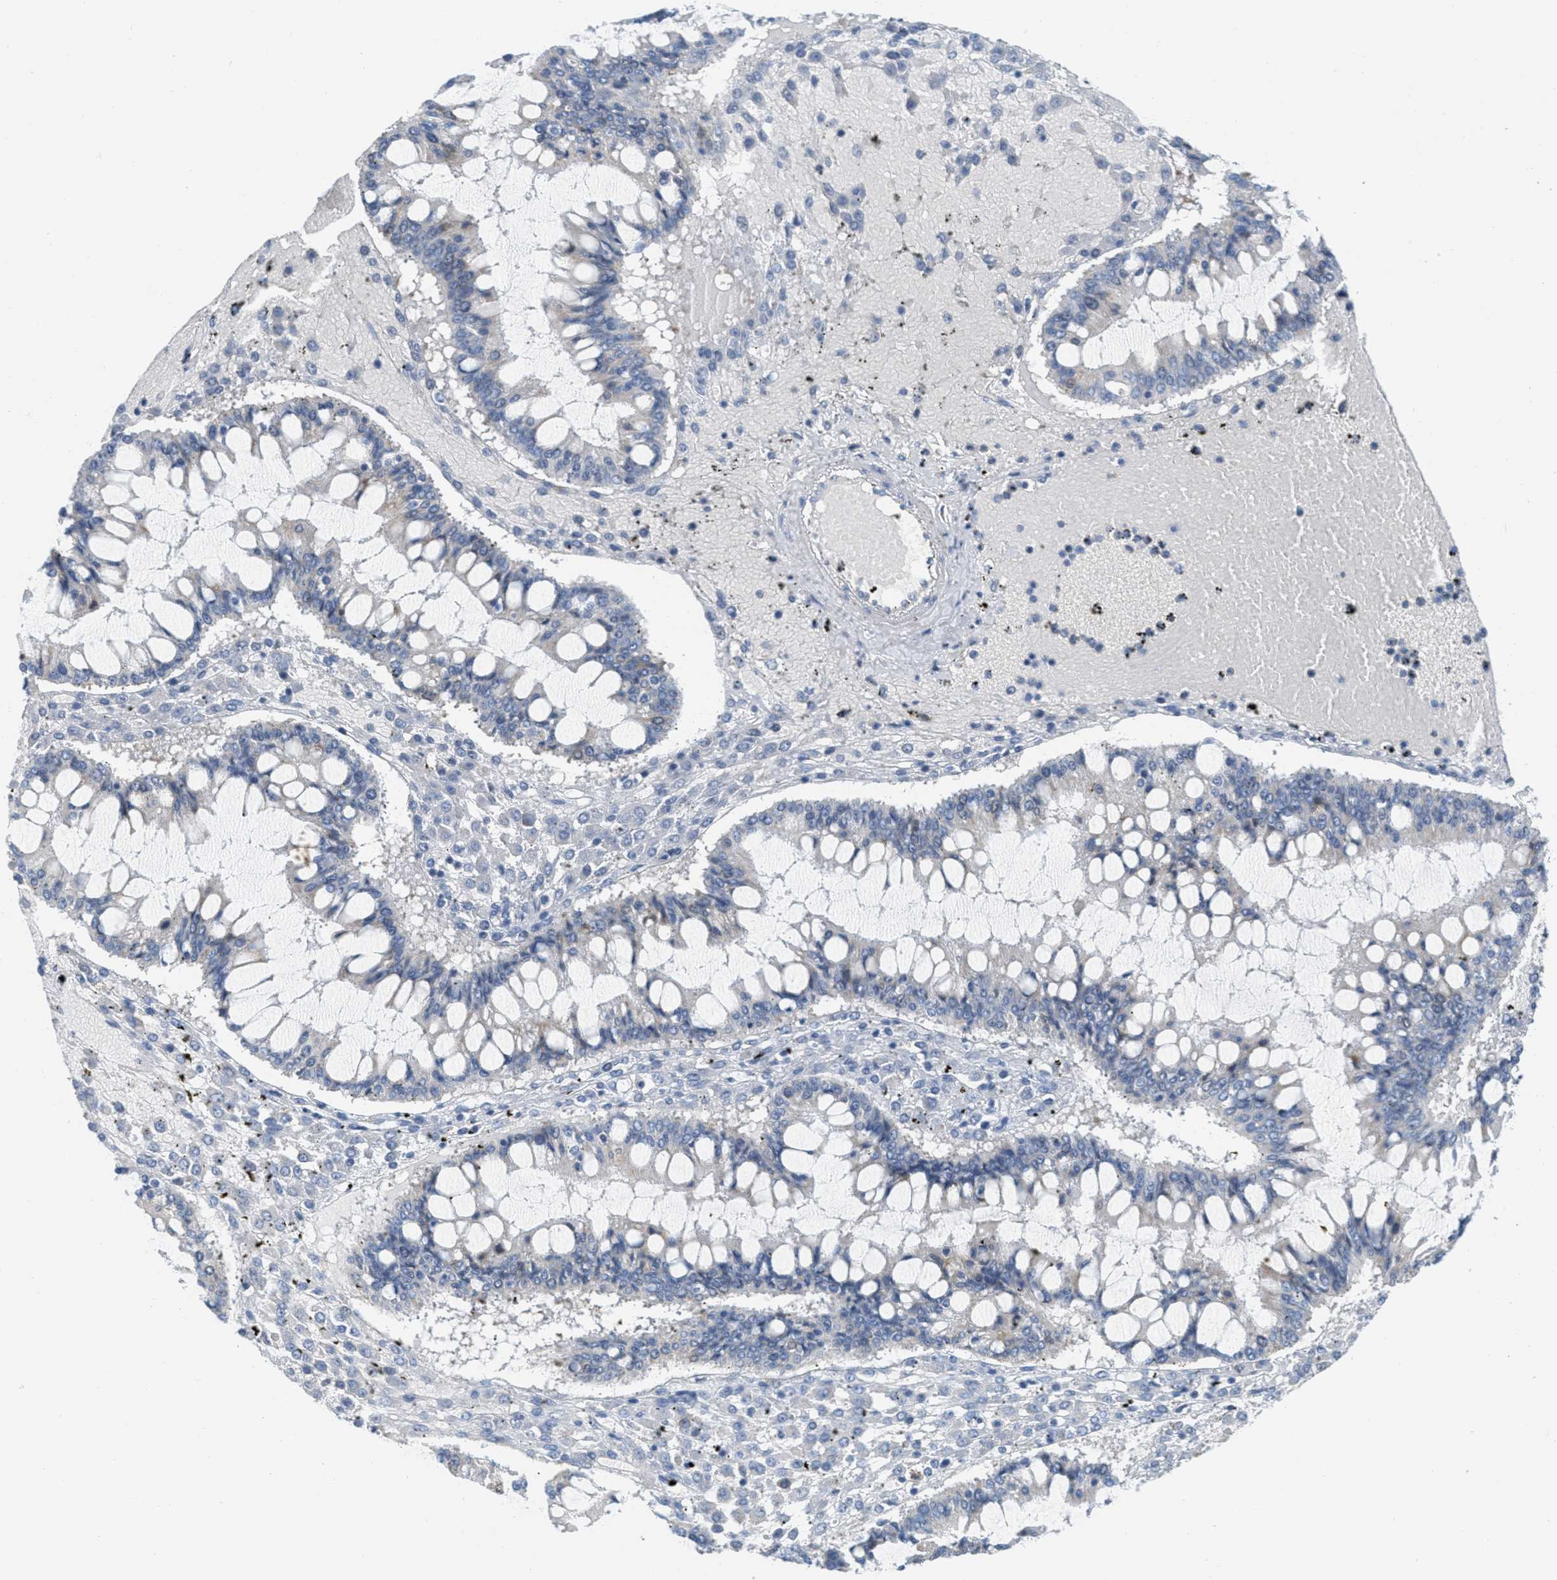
{"staining": {"intensity": "negative", "quantity": "none", "location": "none"}, "tissue": "ovarian cancer", "cell_type": "Tumor cells", "image_type": "cancer", "snomed": [{"axis": "morphology", "description": "Cystadenocarcinoma, mucinous, NOS"}, {"axis": "topography", "description": "Ovary"}], "caption": "This is a photomicrograph of IHC staining of ovarian cancer (mucinous cystadenocarcinoma), which shows no expression in tumor cells. (DAB immunohistochemistry visualized using brightfield microscopy, high magnification).", "gene": "ORC6", "patient": {"sex": "female", "age": 73}}